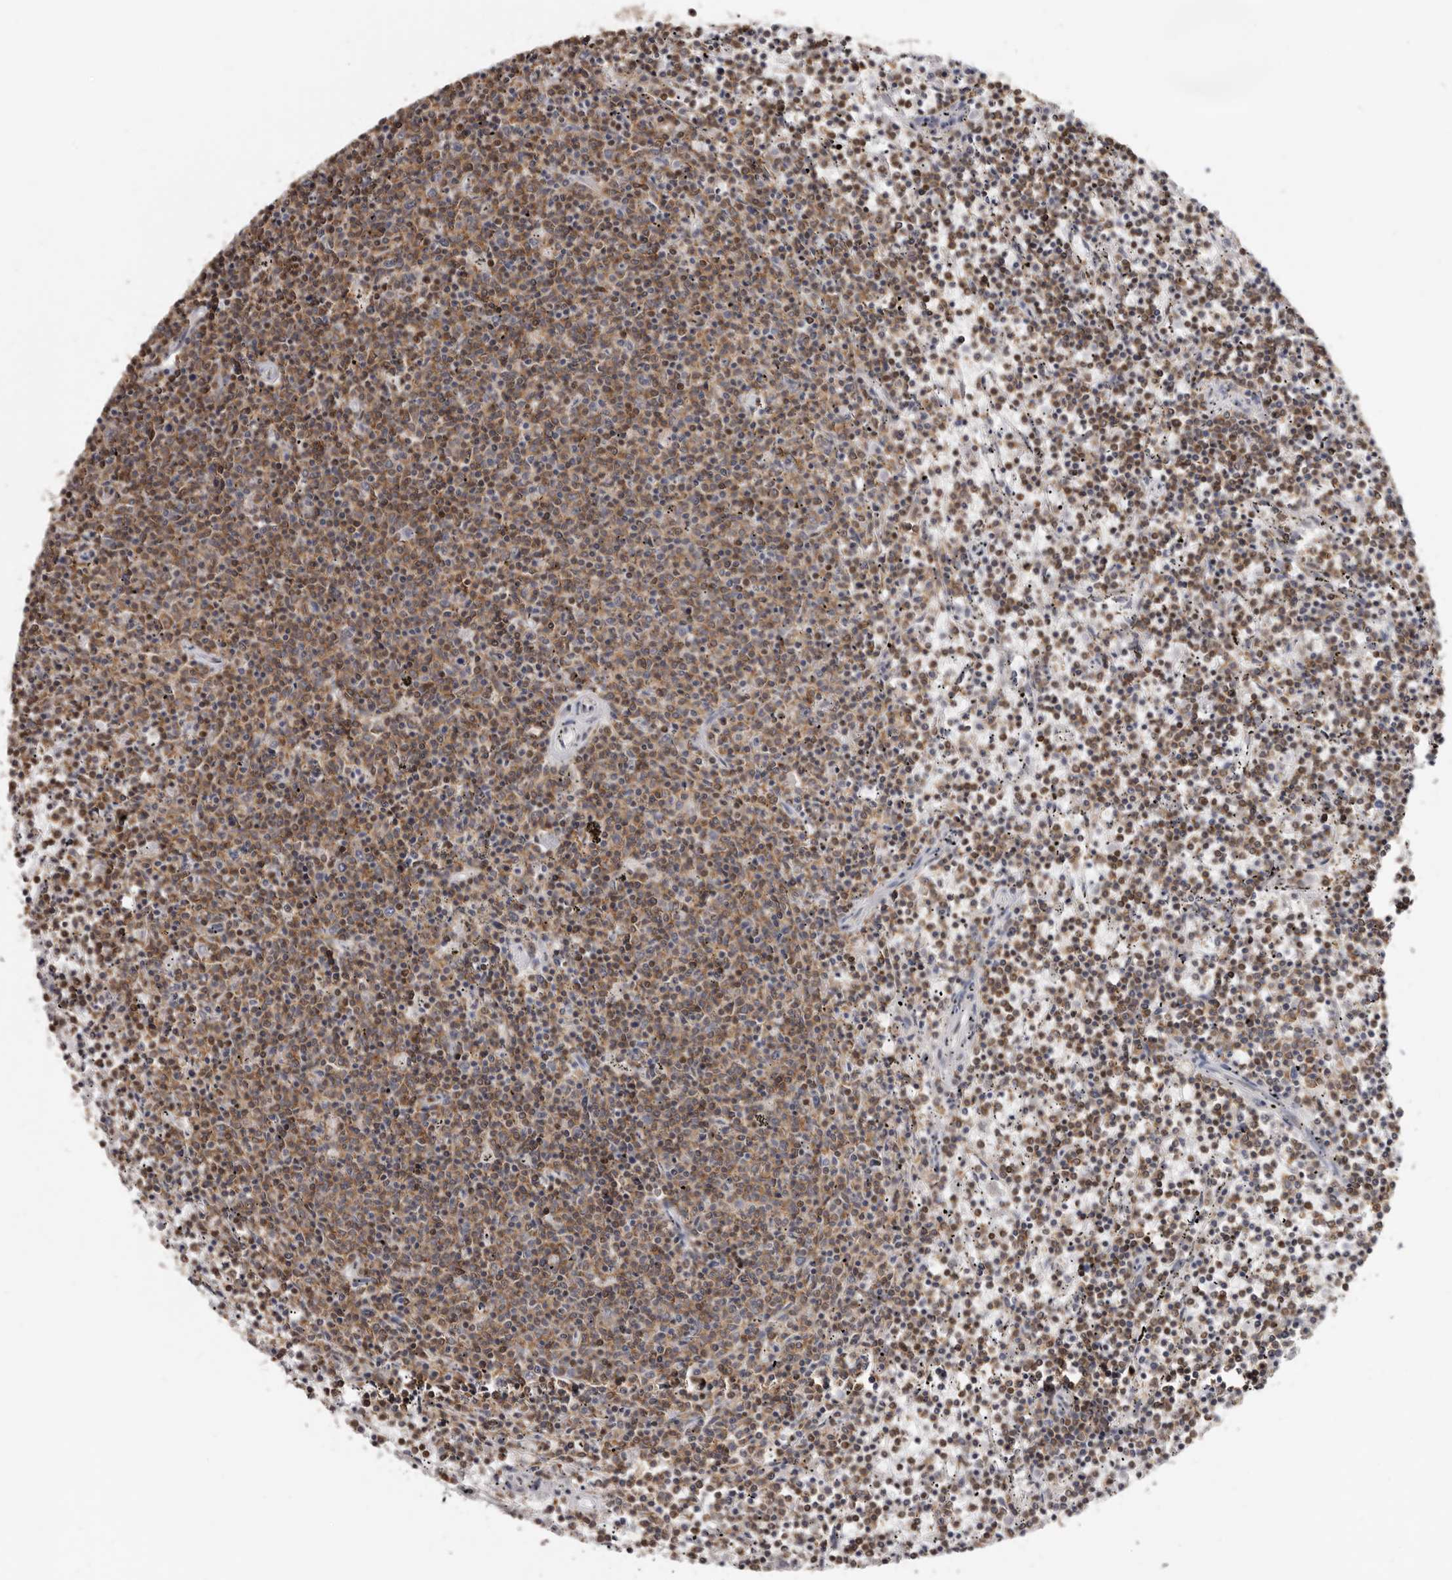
{"staining": {"intensity": "moderate", "quantity": "25%-75%", "location": "cytoplasmic/membranous,nuclear"}, "tissue": "lymphoma", "cell_type": "Tumor cells", "image_type": "cancer", "snomed": [{"axis": "morphology", "description": "Malignant lymphoma, non-Hodgkin's type, Low grade"}, {"axis": "topography", "description": "Spleen"}], "caption": "Human lymphoma stained for a protein (brown) displays moderate cytoplasmic/membranous and nuclear positive positivity in about 25%-75% of tumor cells.", "gene": "SCAF4", "patient": {"sex": "female", "age": 50}}